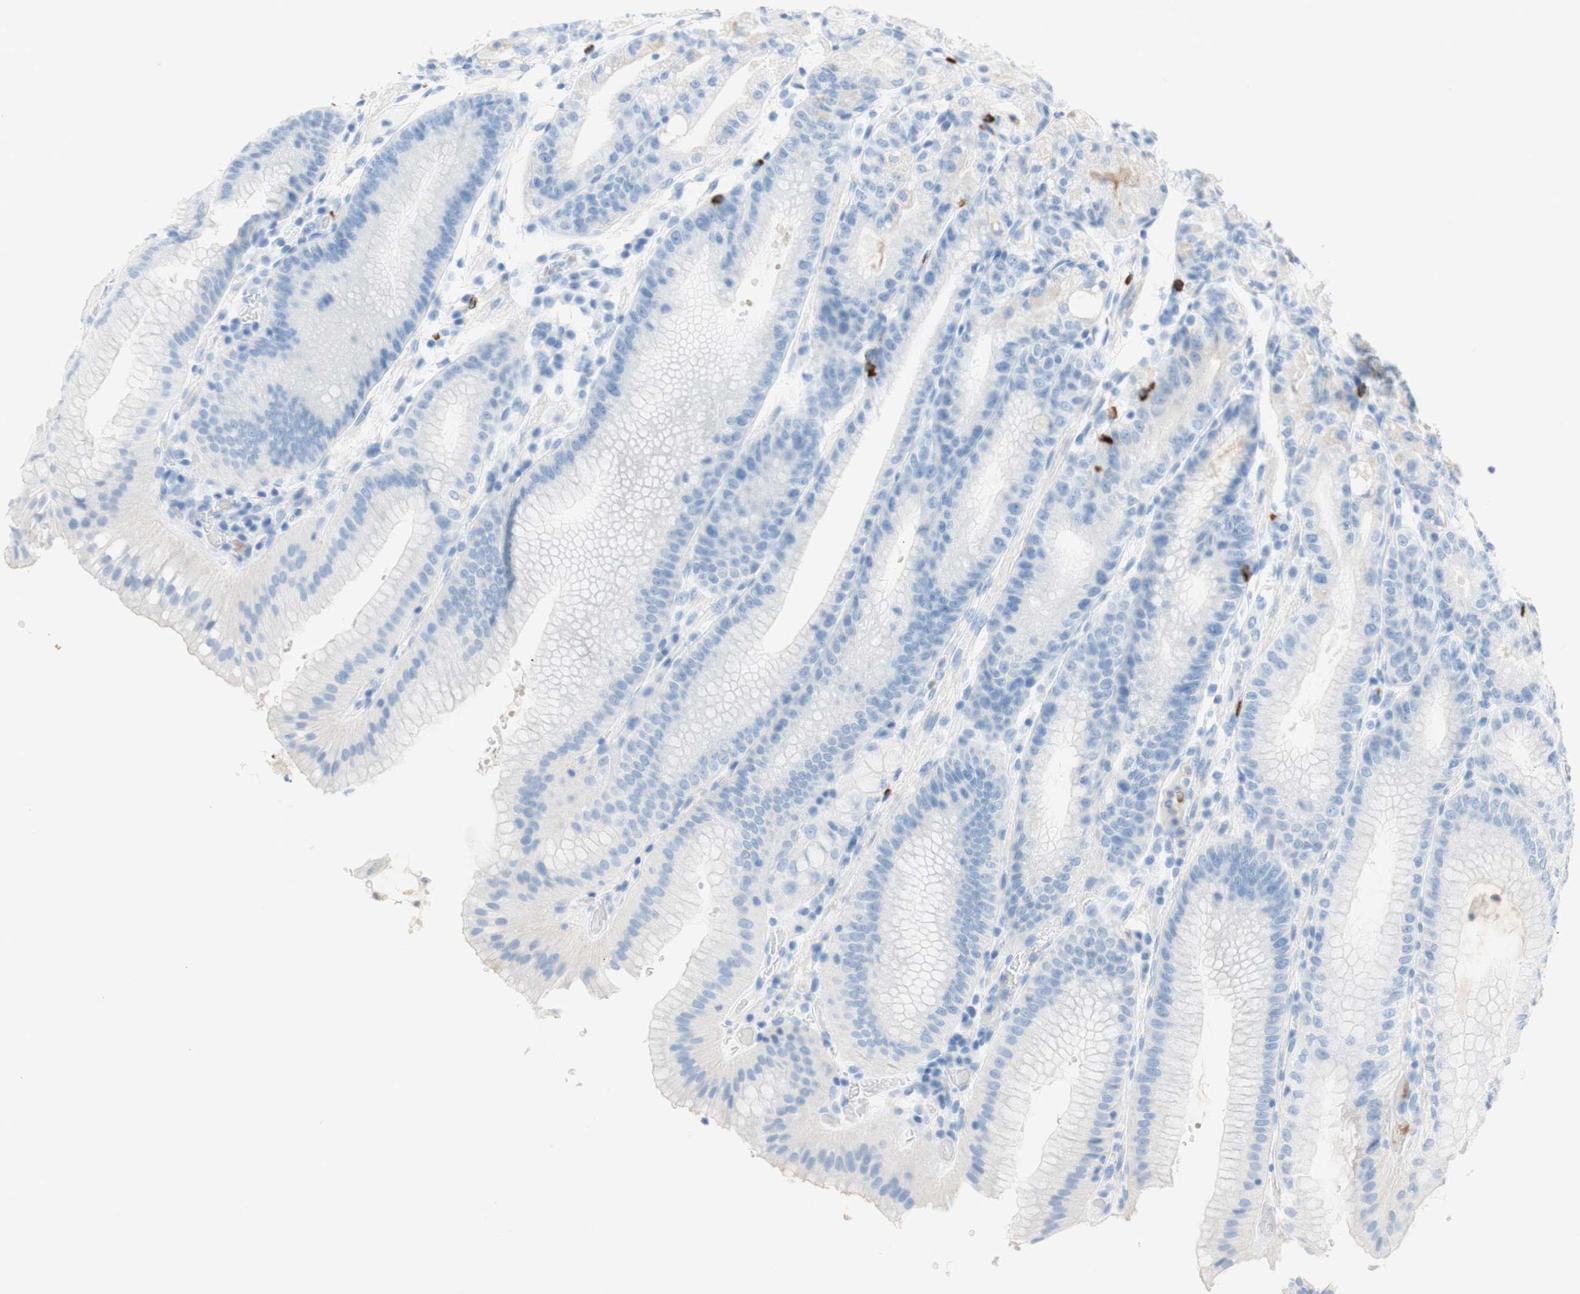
{"staining": {"intensity": "weak", "quantity": "<25%", "location": "cytoplasmic/membranous"}, "tissue": "stomach", "cell_type": "Glandular cells", "image_type": "normal", "snomed": [{"axis": "morphology", "description": "Normal tissue, NOS"}, {"axis": "topography", "description": "Stomach, lower"}], "caption": "A high-resolution micrograph shows immunohistochemistry (IHC) staining of benign stomach, which shows no significant expression in glandular cells. (DAB (3,3'-diaminobenzidine) IHC visualized using brightfield microscopy, high magnification).", "gene": "CEACAM1", "patient": {"sex": "male", "age": 71}}